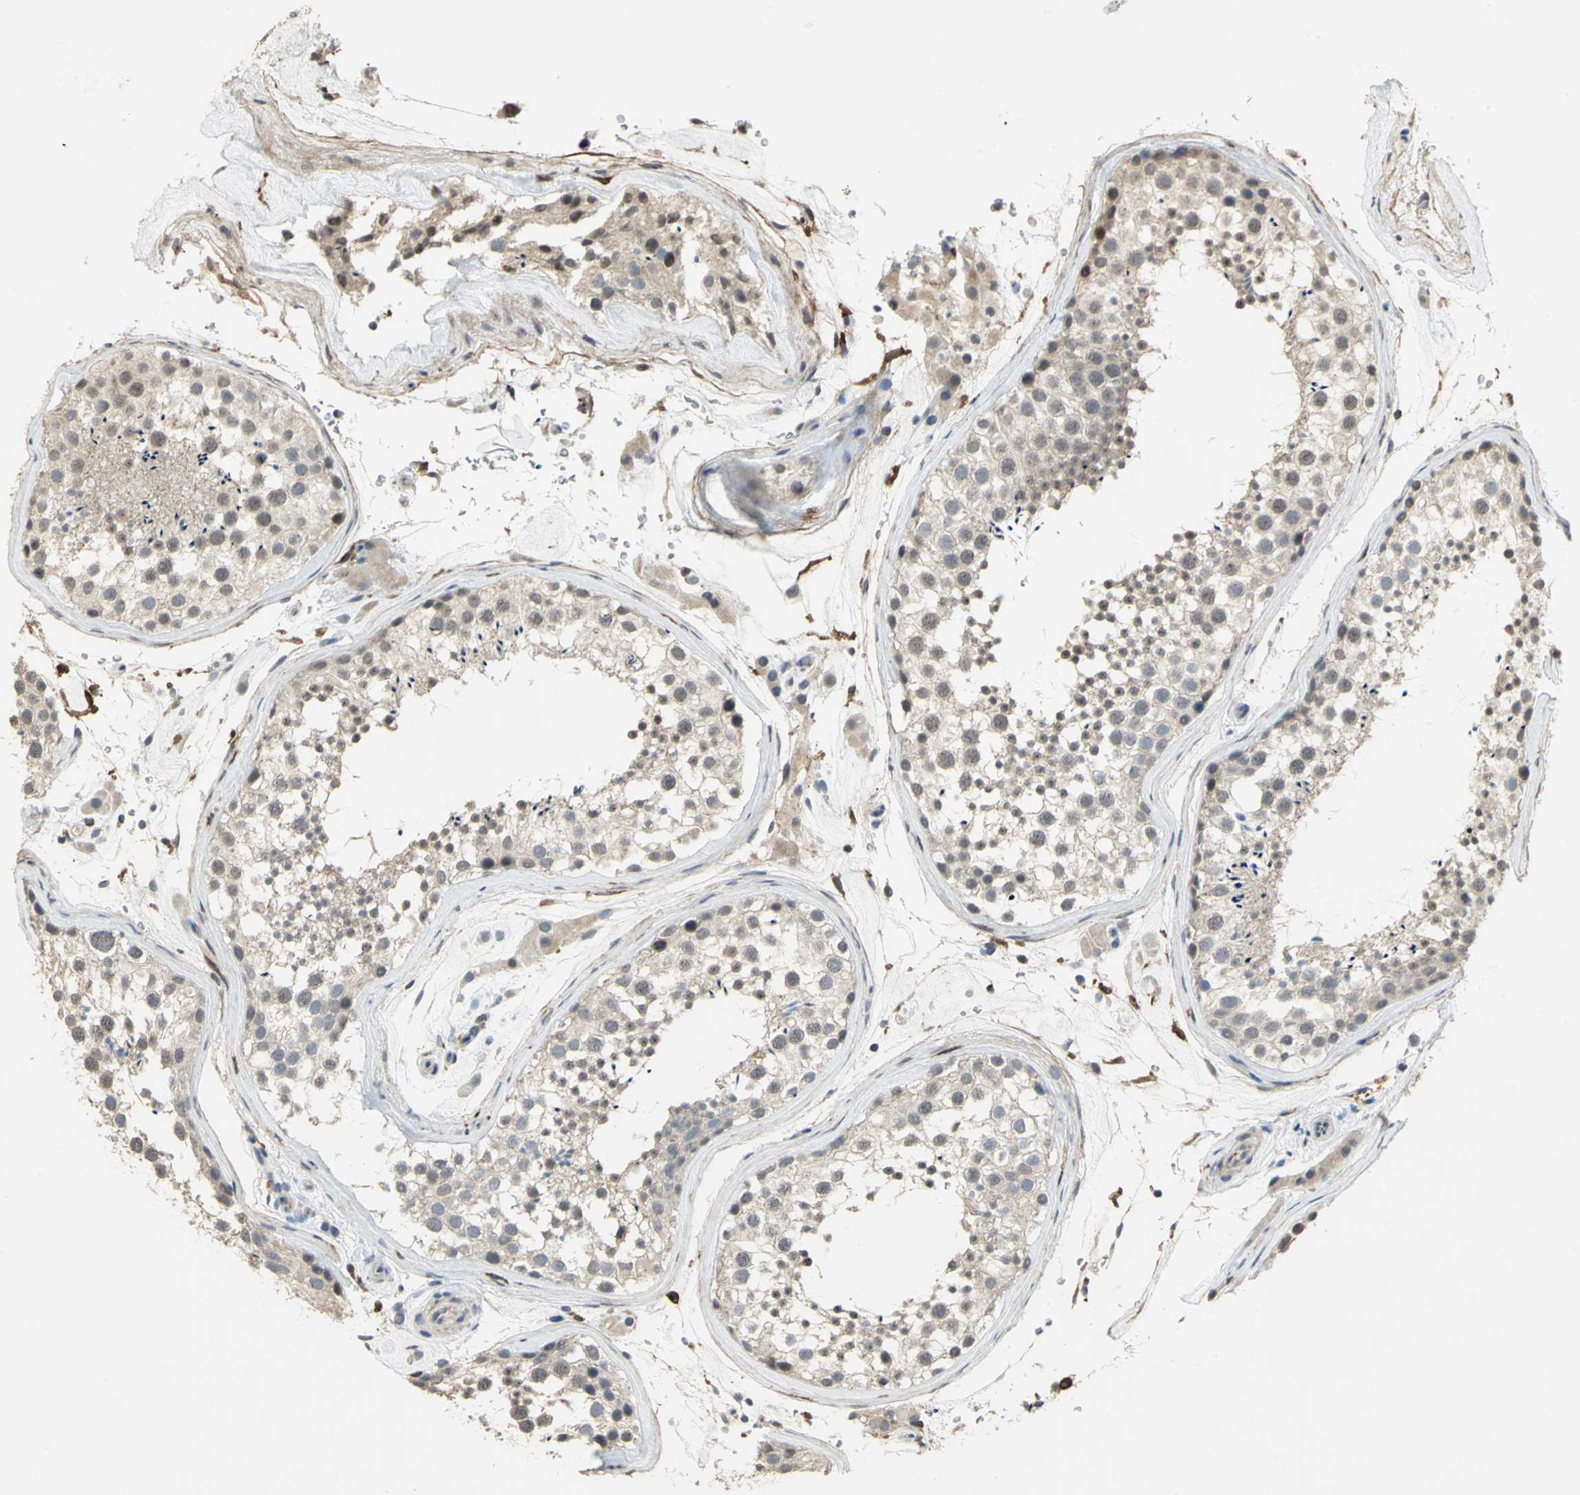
{"staining": {"intensity": "negative", "quantity": "none", "location": "none"}, "tissue": "testis", "cell_type": "Cells in seminiferous ducts", "image_type": "normal", "snomed": [{"axis": "morphology", "description": "Normal tissue, NOS"}, {"axis": "topography", "description": "Testis"}], "caption": "Normal testis was stained to show a protein in brown. There is no significant staining in cells in seminiferous ducts. The staining is performed using DAB (3,3'-diaminobenzidine) brown chromogen with nuclei counter-stained in using hematoxylin.", "gene": "SKAP2", "patient": {"sex": "male", "age": 46}}